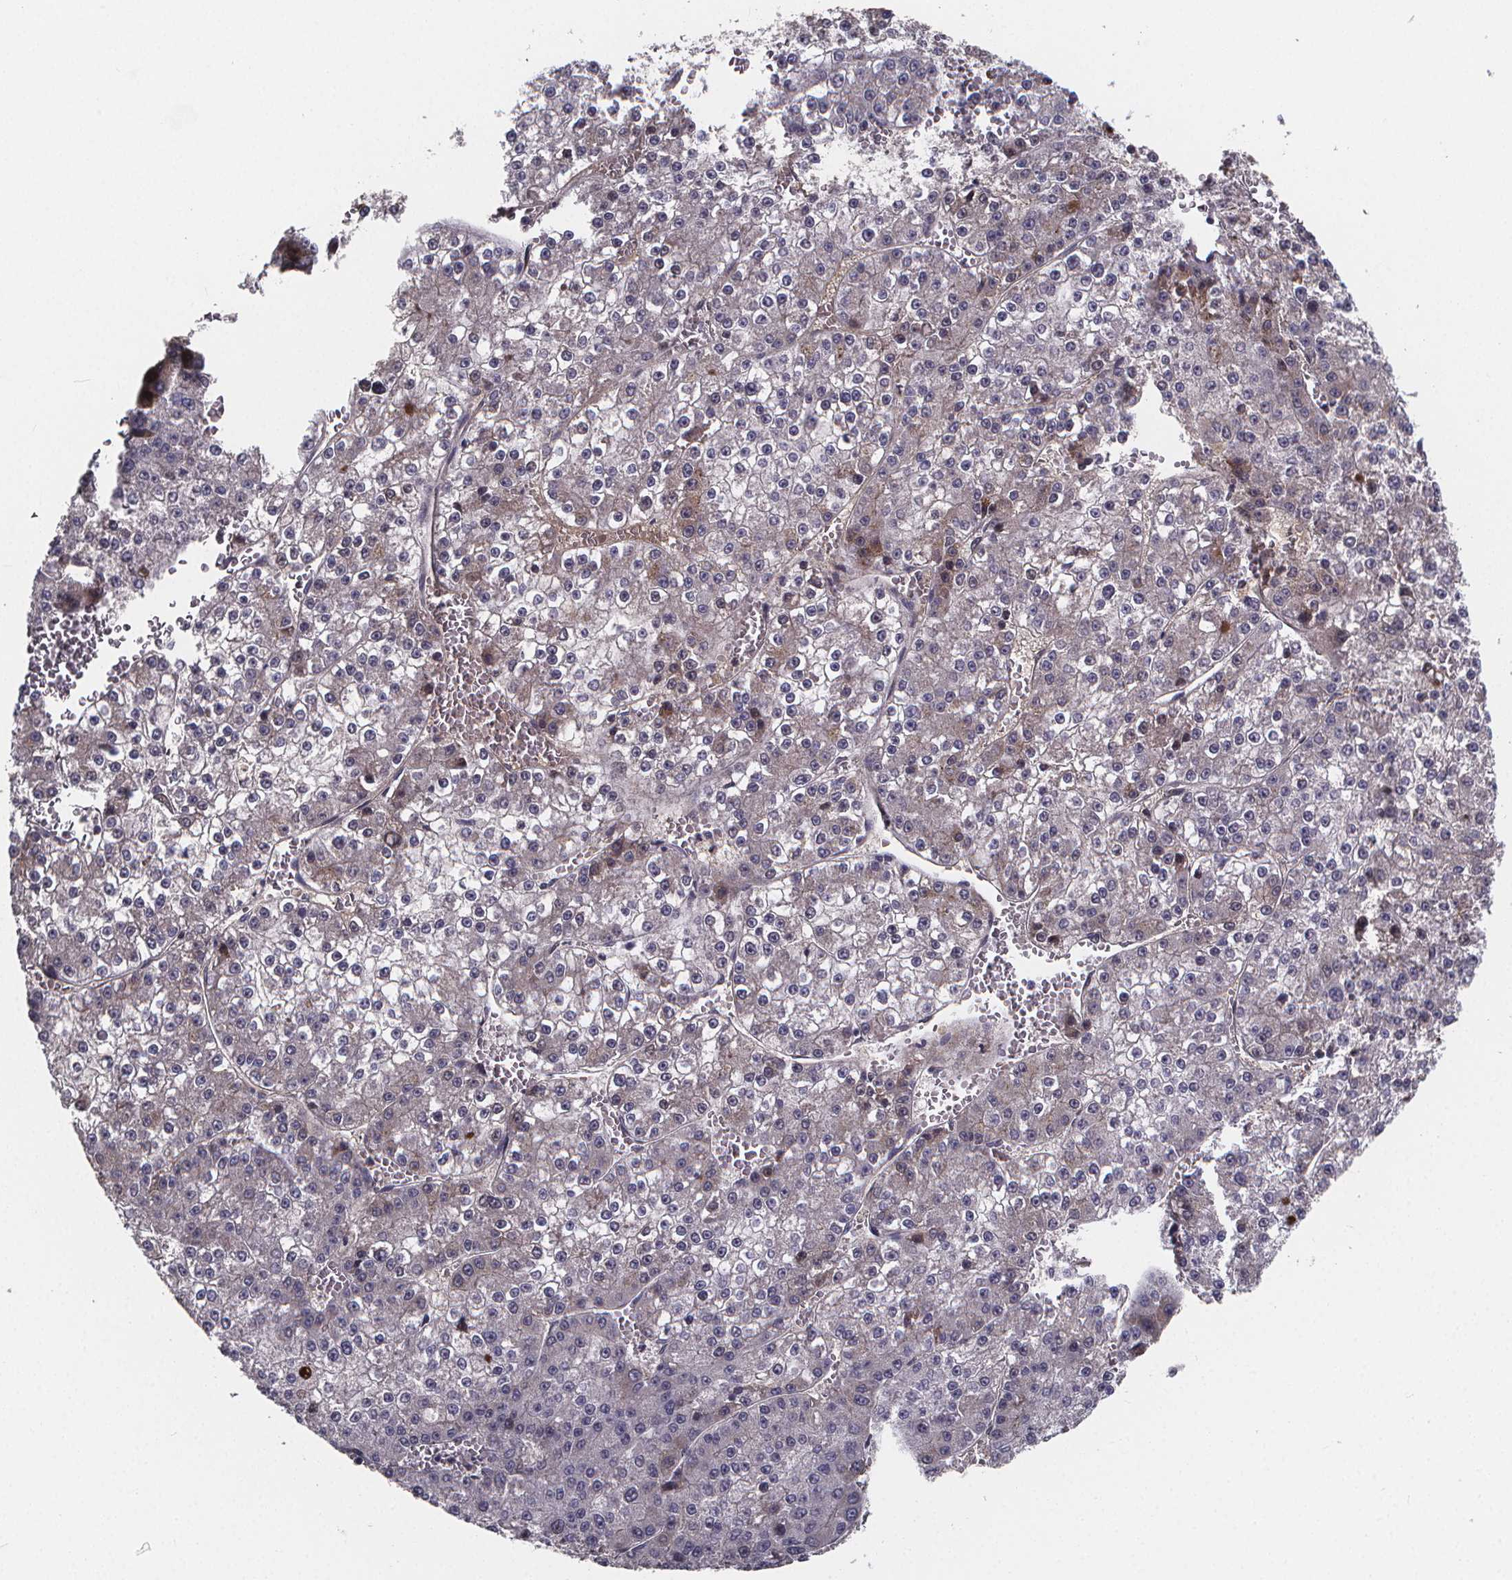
{"staining": {"intensity": "weak", "quantity": "<25%", "location": "cytoplasmic/membranous"}, "tissue": "liver cancer", "cell_type": "Tumor cells", "image_type": "cancer", "snomed": [{"axis": "morphology", "description": "Carcinoma, Hepatocellular, NOS"}, {"axis": "topography", "description": "Liver"}], "caption": "Hepatocellular carcinoma (liver) was stained to show a protein in brown. There is no significant staining in tumor cells.", "gene": "AGT", "patient": {"sex": "female", "age": 73}}